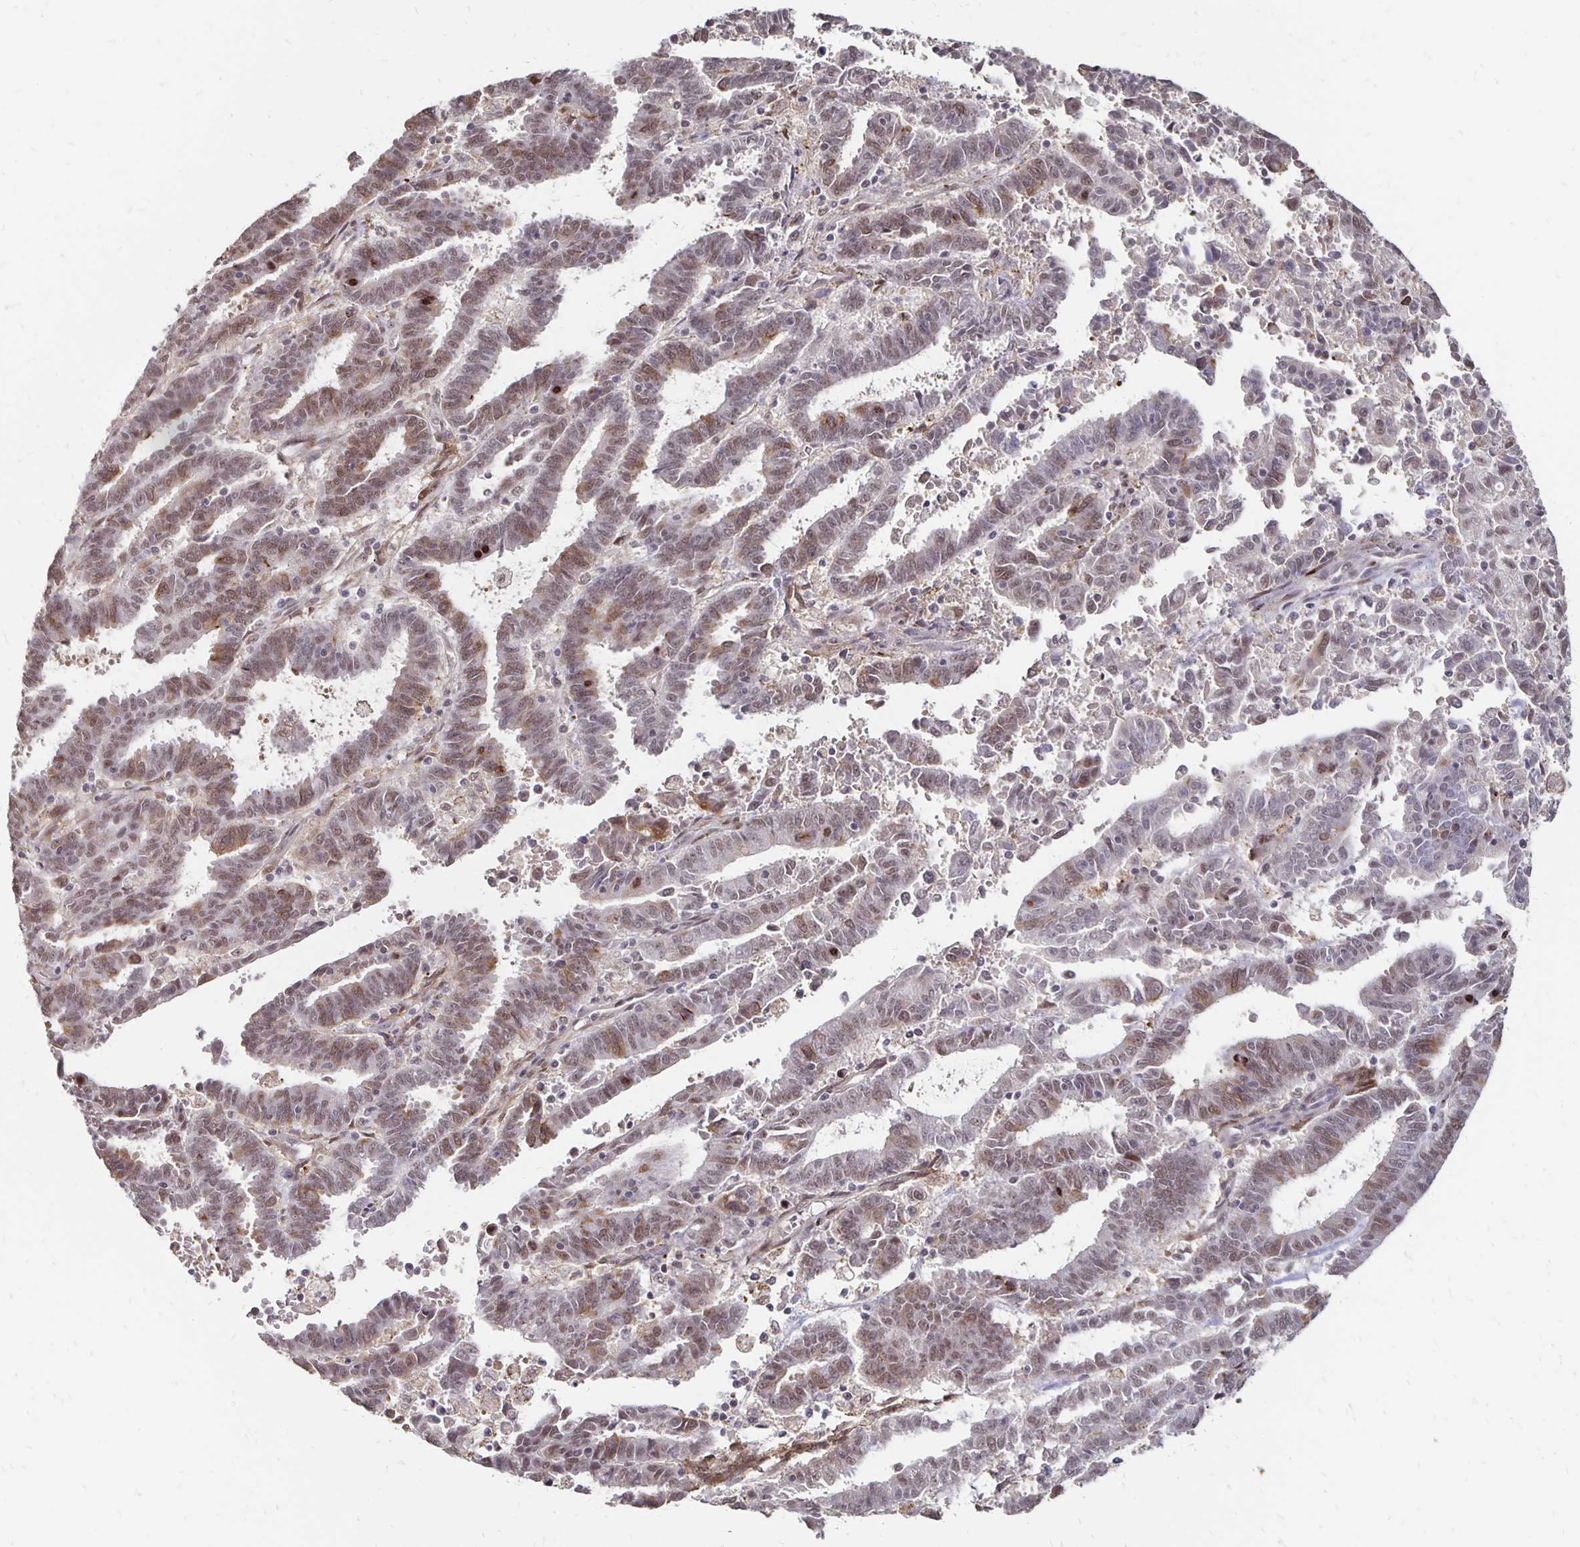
{"staining": {"intensity": "weak", "quantity": "25%-75%", "location": "nuclear"}, "tissue": "endometrial cancer", "cell_type": "Tumor cells", "image_type": "cancer", "snomed": [{"axis": "morphology", "description": "Adenocarcinoma, NOS"}, {"axis": "topography", "description": "Uterus"}], "caption": "A brown stain labels weak nuclear staining of a protein in human endometrial cancer (adenocarcinoma) tumor cells.", "gene": "CLASRP", "patient": {"sex": "female", "age": 83}}